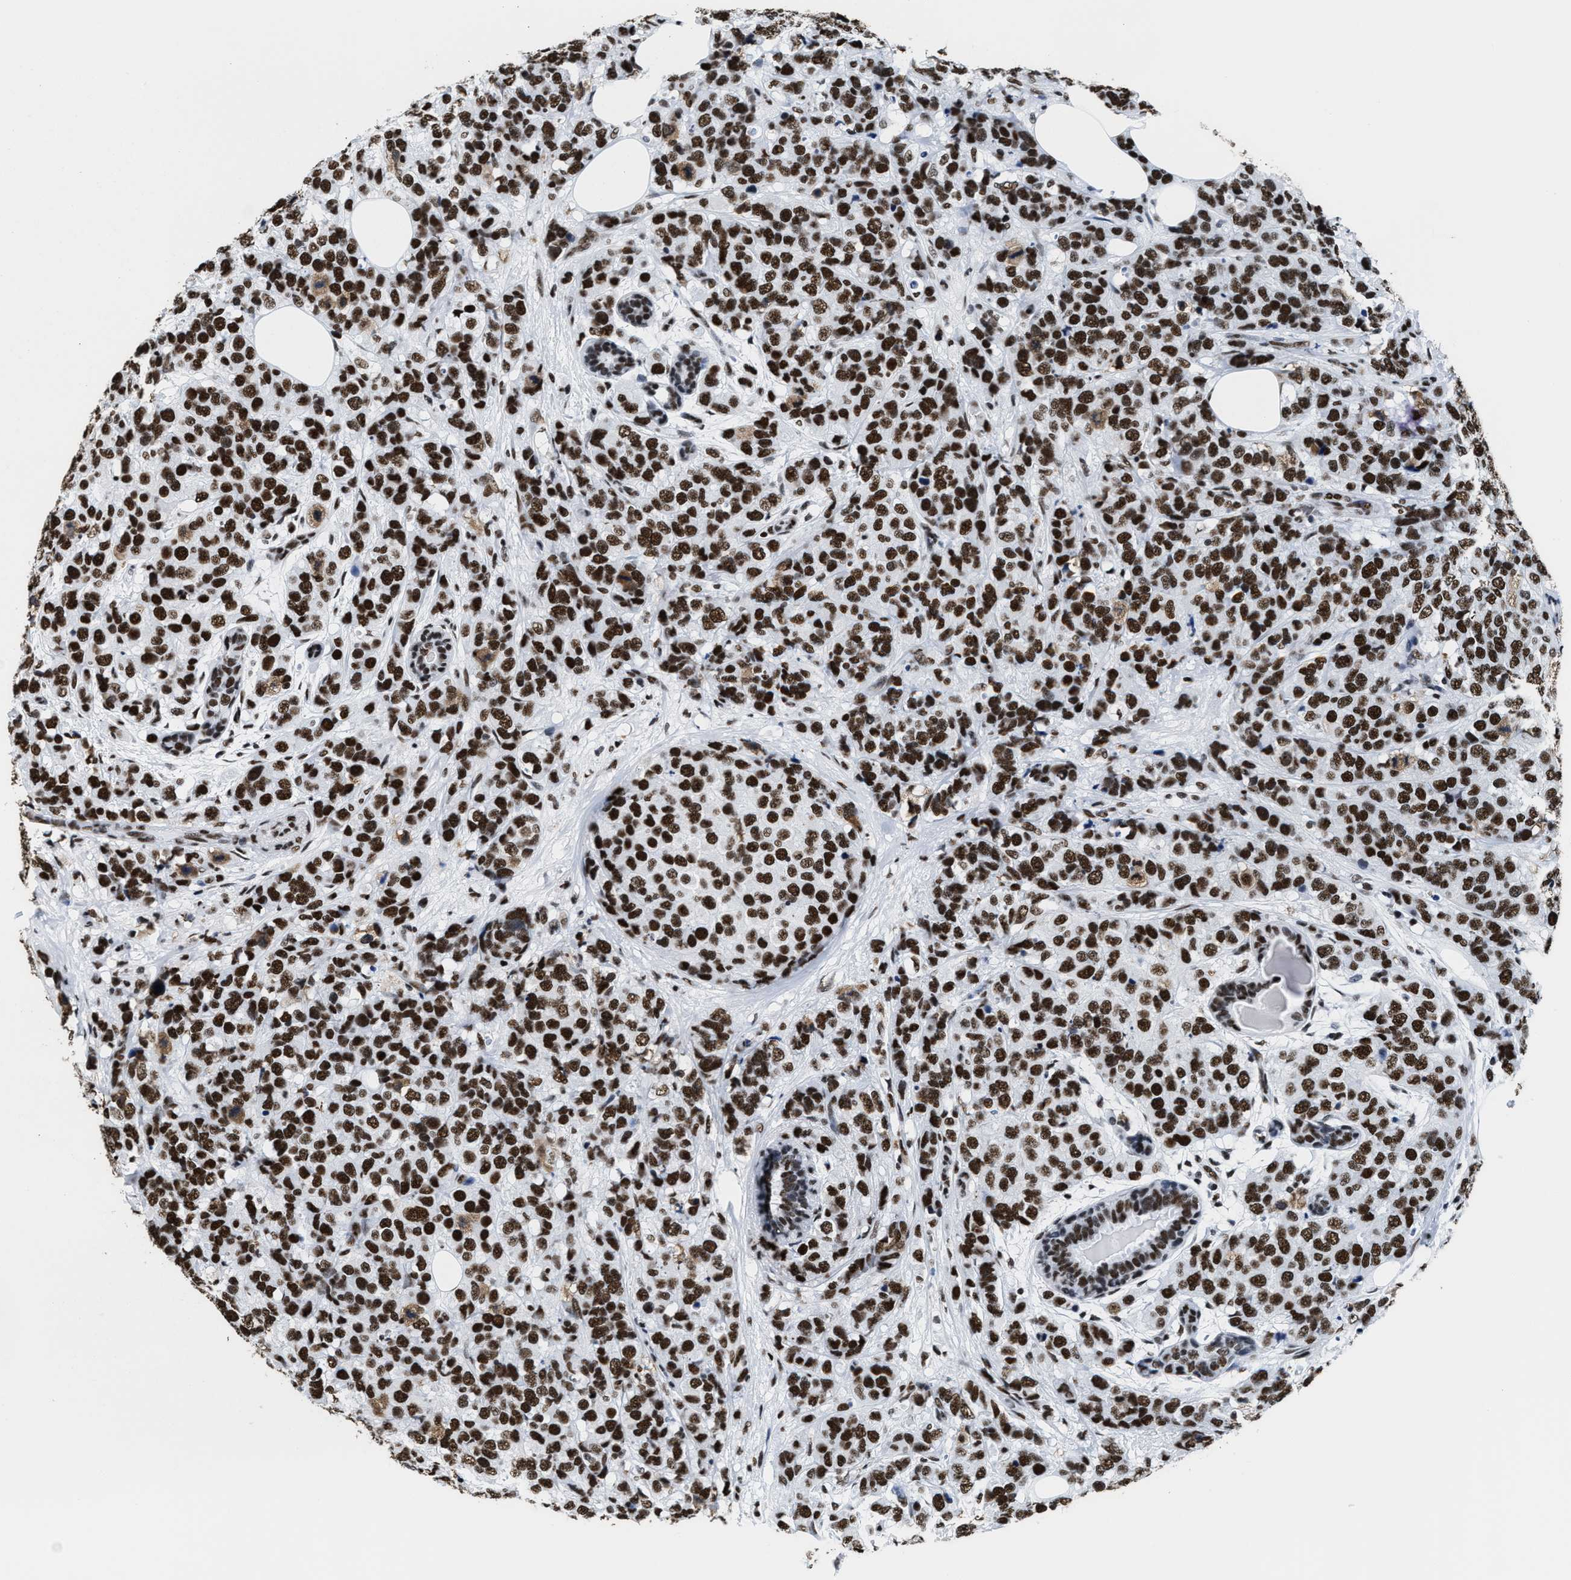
{"staining": {"intensity": "strong", "quantity": ">75%", "location": "nuclear"}, "tissue": "breast cancer", "cell_type": "Tumor cells", "image_type": "cancer", "snomed": [{"axis": "morphology", "description": "Lobular carcinoma"}, {"axis": "topography", "description": "Breast"}], "caption": "This is an image of immunohistochemistry staining of lobular carcinoma (breast), which shows strong positivity in the nuclear of tumor cells.", "gene": "SMARCC2", "patient": {"sex": "female", "age": 59}}